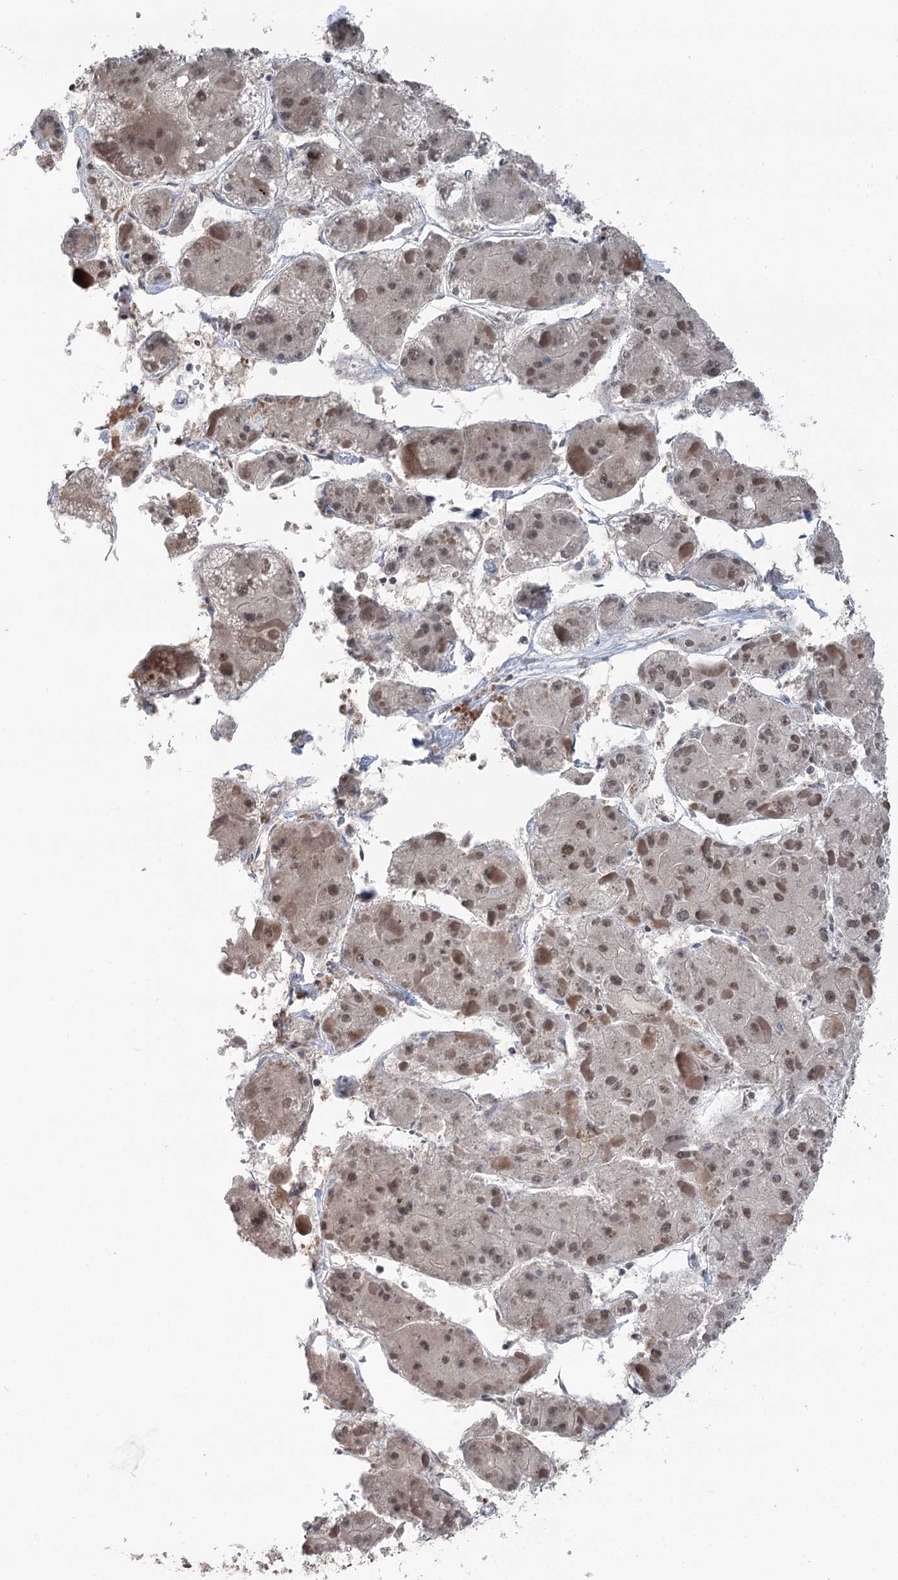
{"staining": {"intensity": "moderate", "quantity": ">75%", "location": "nuclear"}, "tissue": "liver cancer", "cell_type": "Tumor cells", "image_type": "cancer", "snomed": [{"axis": "morphology", "description": "Carcinoma, Hepatocellular, NOS"}, {"axis": "topography", "description": "Liver"}], "caption": "DAB (3,3'-diaminobenzidine) immunohistochemical staining of human liver cancer (hepatocellular carcinoma) exhibits moderate nuclear protein staining in approximately >75% of tumor cells.", "gene": "CCSER2", "patient": {"sex": "female", "age": 73}}